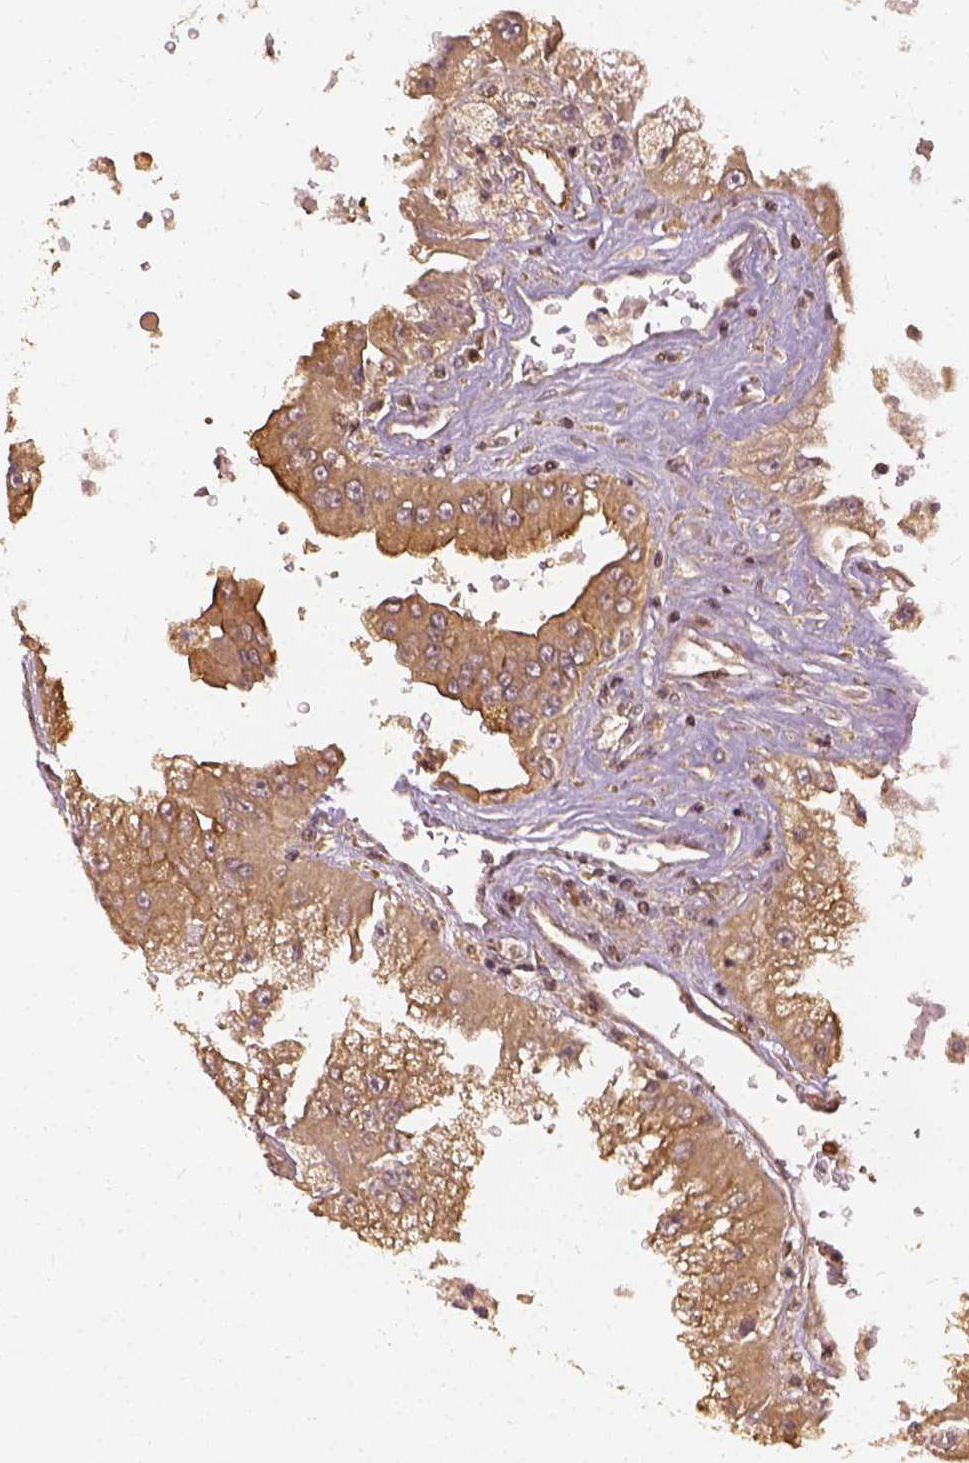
{"staining": {"intensity": "moderate", "quantity": ">75%", "location": "cytoplasmic/membranous"}, "tissue": "renal cancer", "cell_type": "Tumor cells", "image_type": "cancer", "snomed": [{"axis": "morphology", "description": "Adenocarcinoma, NOS"}, {"axis": "topography", "description": "Kidney"}], "caption": "Immunohistochemistry (DAB) staining of renal adenocarcinoma demonstrates moderate cytoplasmic/membranous protein expression in about >75% of tumor cells.", "gene": "VEGFA", "patient": {"sex": "male", "age": 58}}